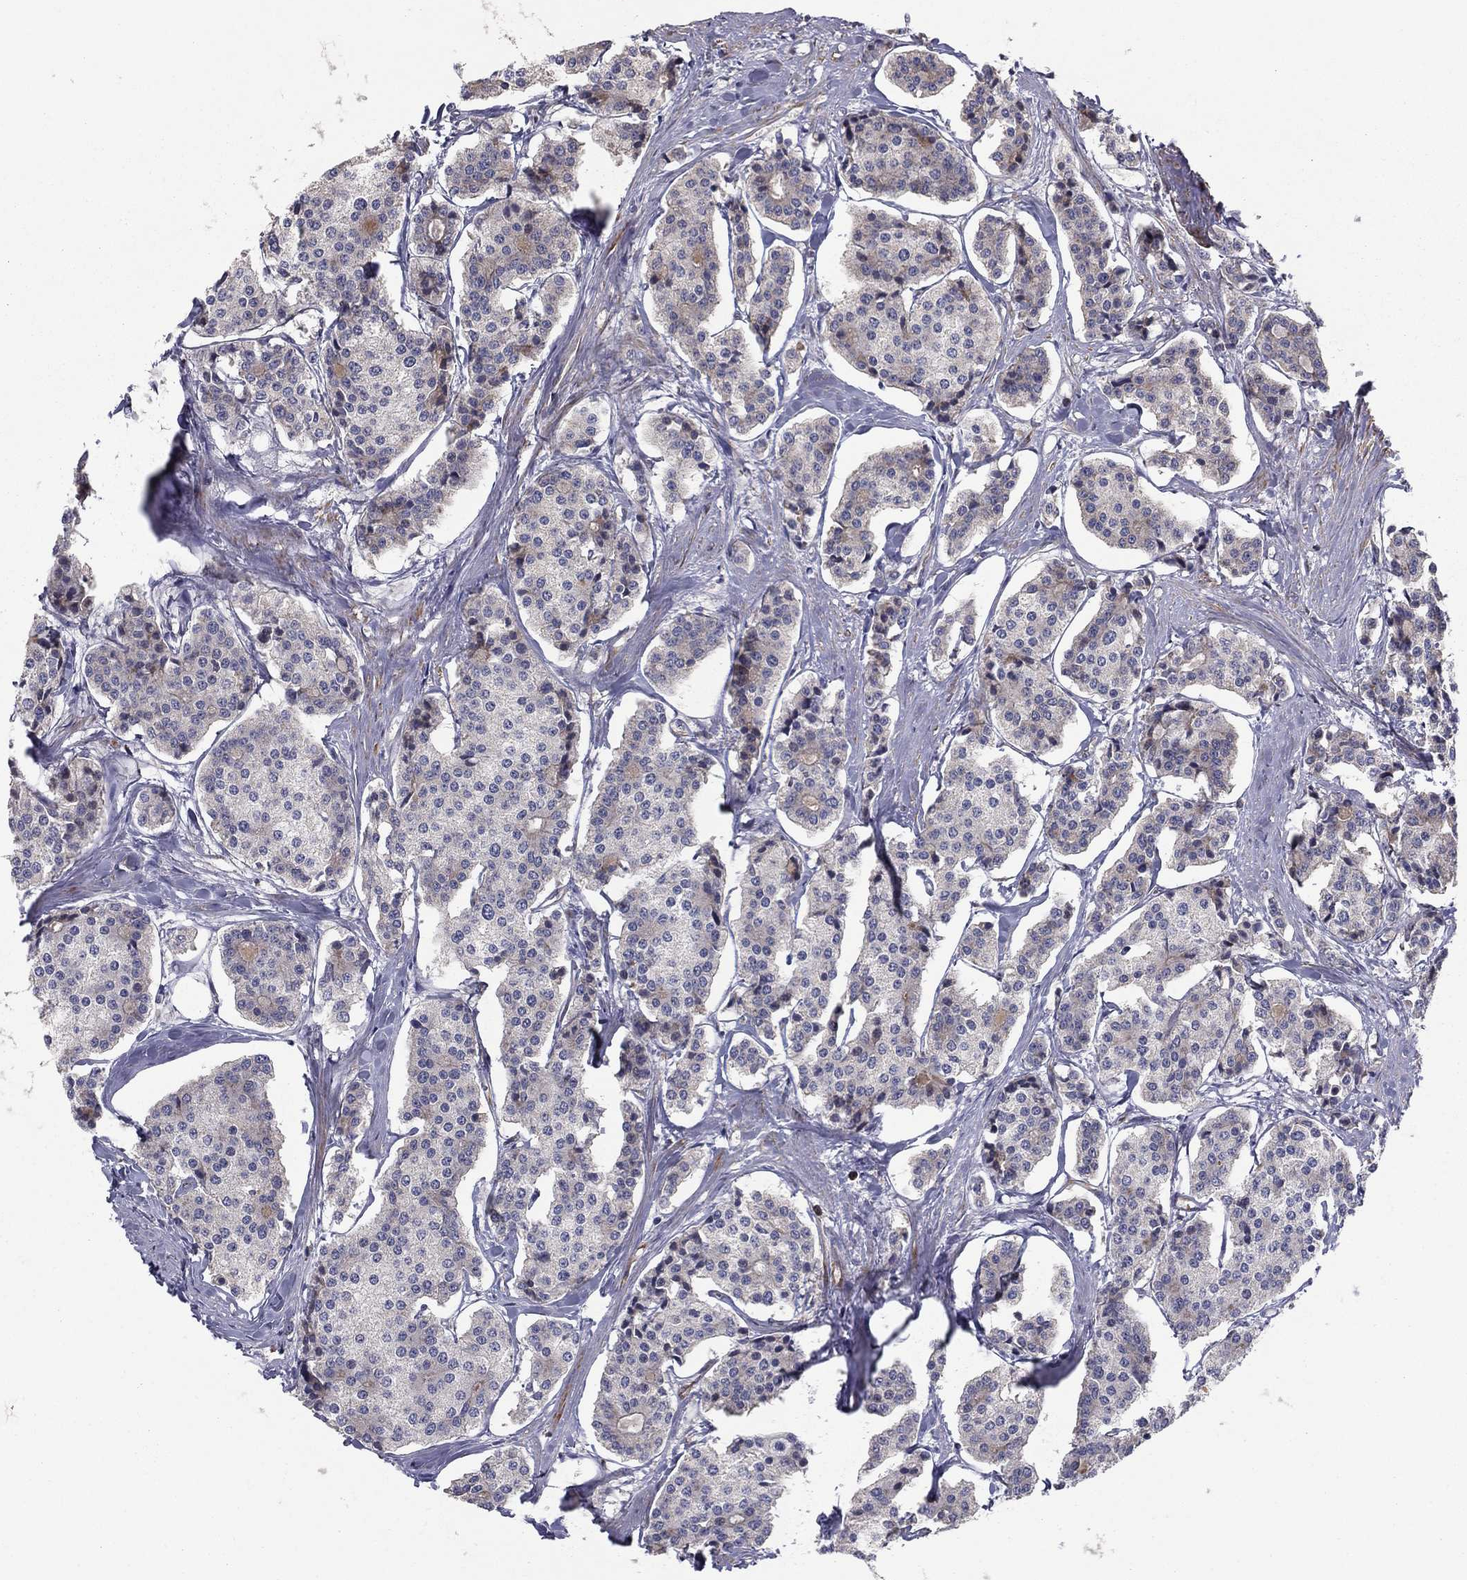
{"staining": {"intensity": "weak", "quantity": "<25%", "location": "cytoplasmic/membranous"}, "tissue": "carcinoid", "cell_type": "Tumor cells", "image_type": "cancer", "snomed": [{"axis": "morphology", "description": "Carcinoid, malignant, NOS"}, {"axis": "topography", "description": "Small intestine"}], "caption": "An immunohistochemistry micrograph of carcinoid (malignant) is shown. There is no staining in tumor cells of carcinoid (malignant).", "gene": "CLSTN1", "patient": {"sex": "female", "age": 65}}